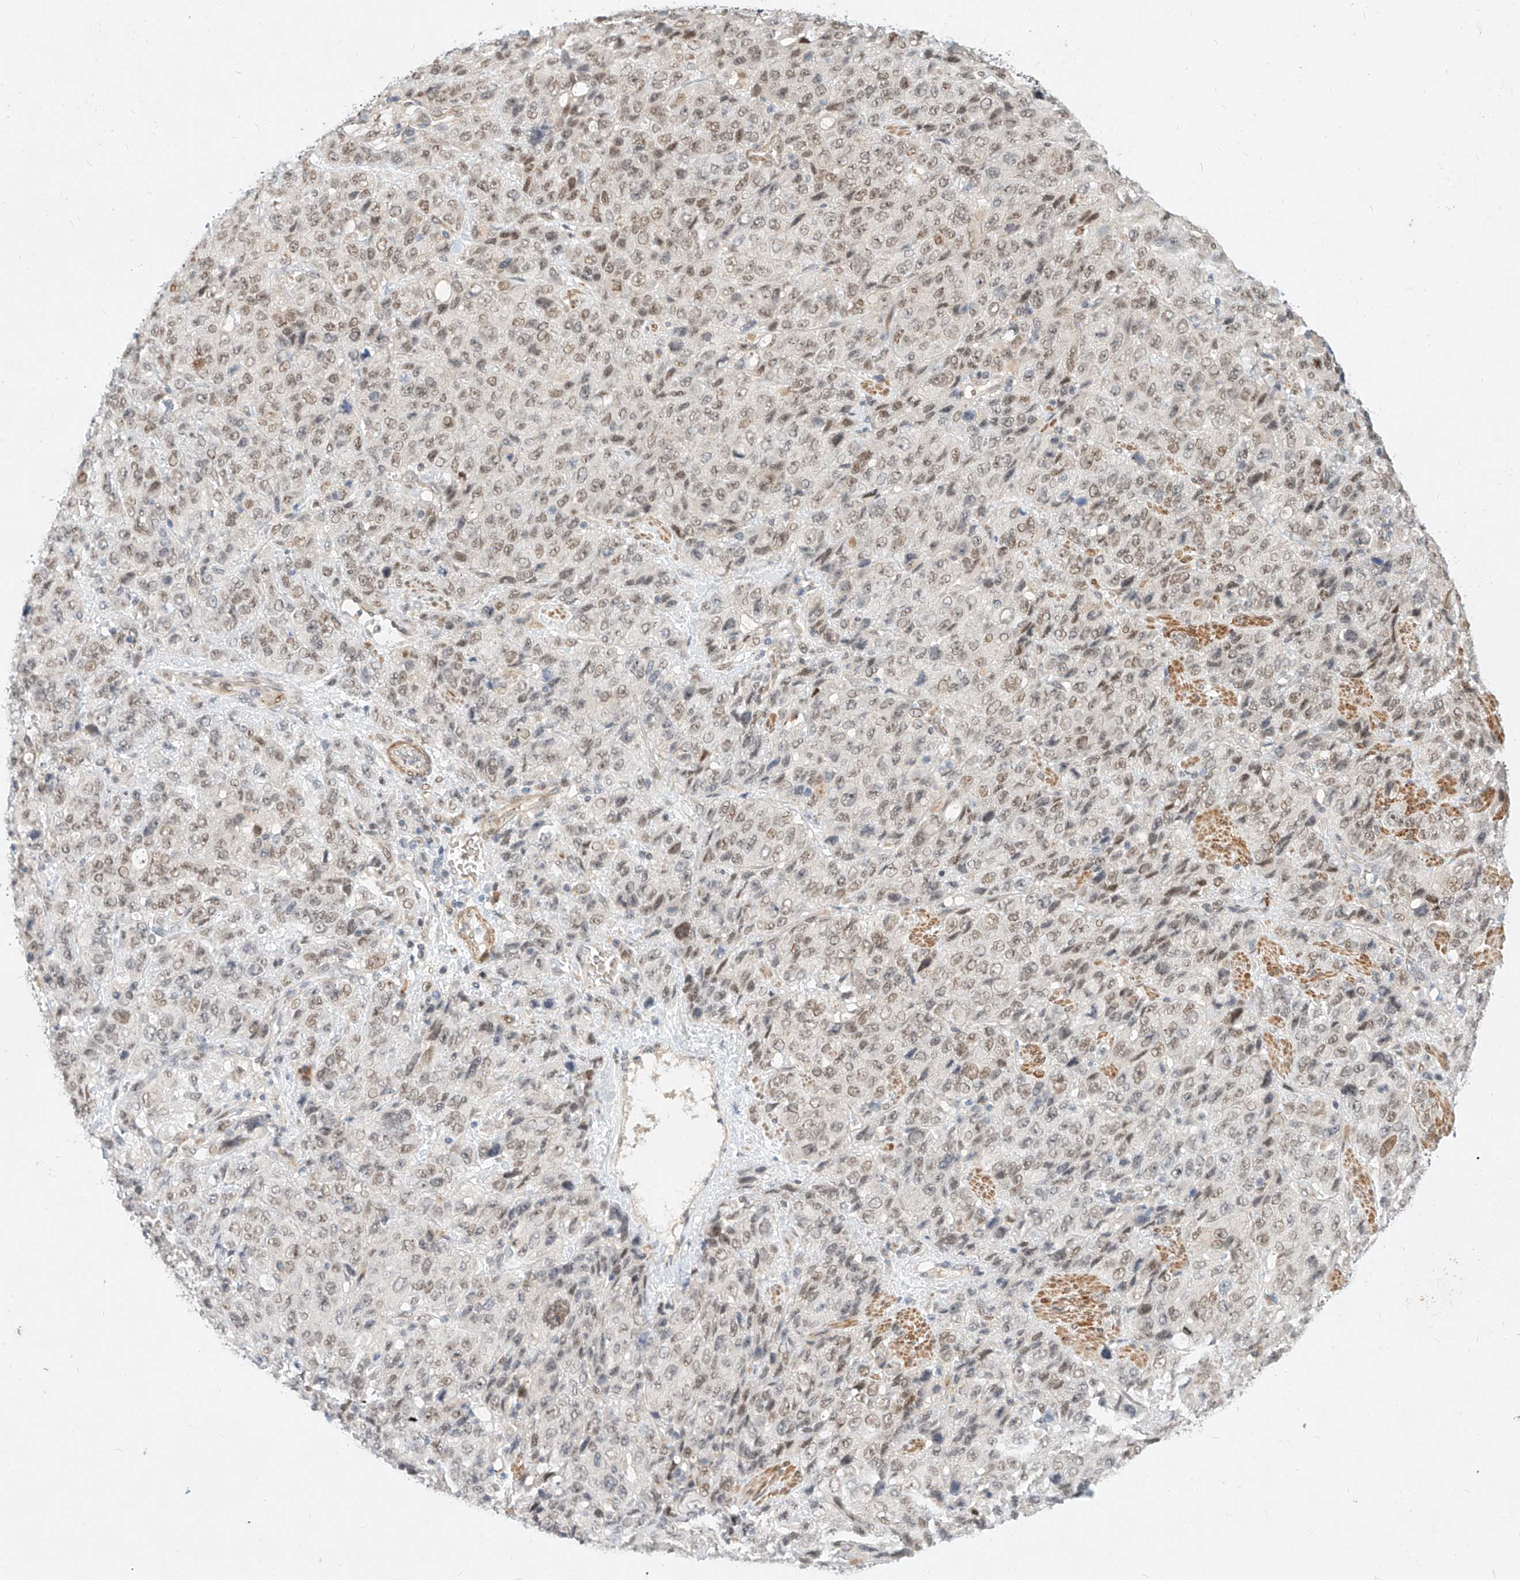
{"staining": {"intensity": "moderate", "quantity": "25%-75%", "location": "nuclear"}, "tissue": "stomach cancer", "cell_type": "Tumor cells", "image_type": "cancer", "snomed": [{"axis": "morphology", "description": "Adenocarcinoma, NOS"}, {"axis": "topography", "description": "Stomach"}], "caption": "A photomicrograph of human stomach cancer stained for a protein demonstrates moderate nuclear brown staining in tumor cells.", "gene": "CBX8", "patient": {"sex": "male", "age": 48}}